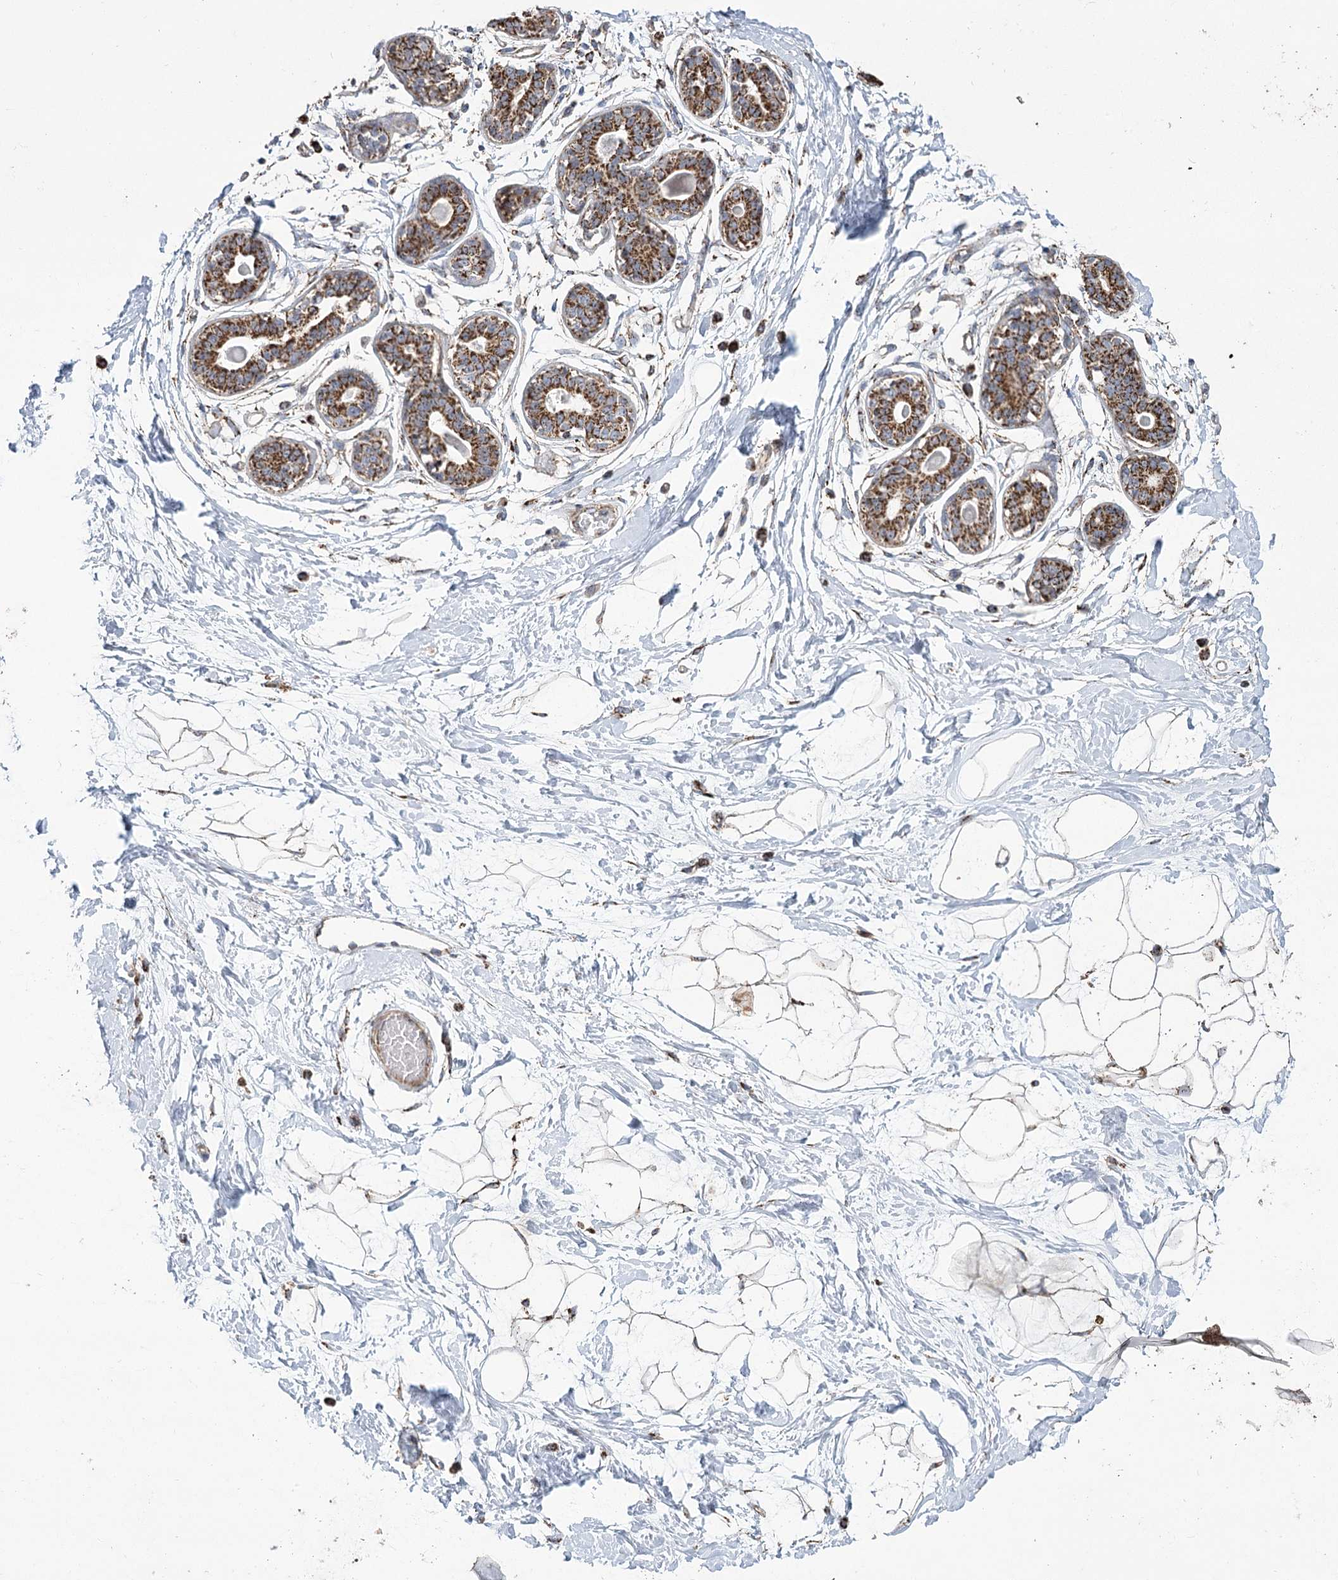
{"staining": {"intensity": "weak", "quantity": "25%-75%", "location": "cytoplasmic/membranous"}, "tissue": "breast", "cell_type": "Adipocytes", "image_type": "normal", "snomed": [{"axis": "morphology", "description": "Normal tissue, NOS"}, {"axis": "topography", "description": "Breast"}], "caption": "Breast stained with DAB immunohistochemistry (IHC) shows low levels of weak cytoplasmic/membranous expression in approximately 25%-75% of adipocytes.", "gene": "RANBP3L", "patient": {"sex": "female", "age": 45}}